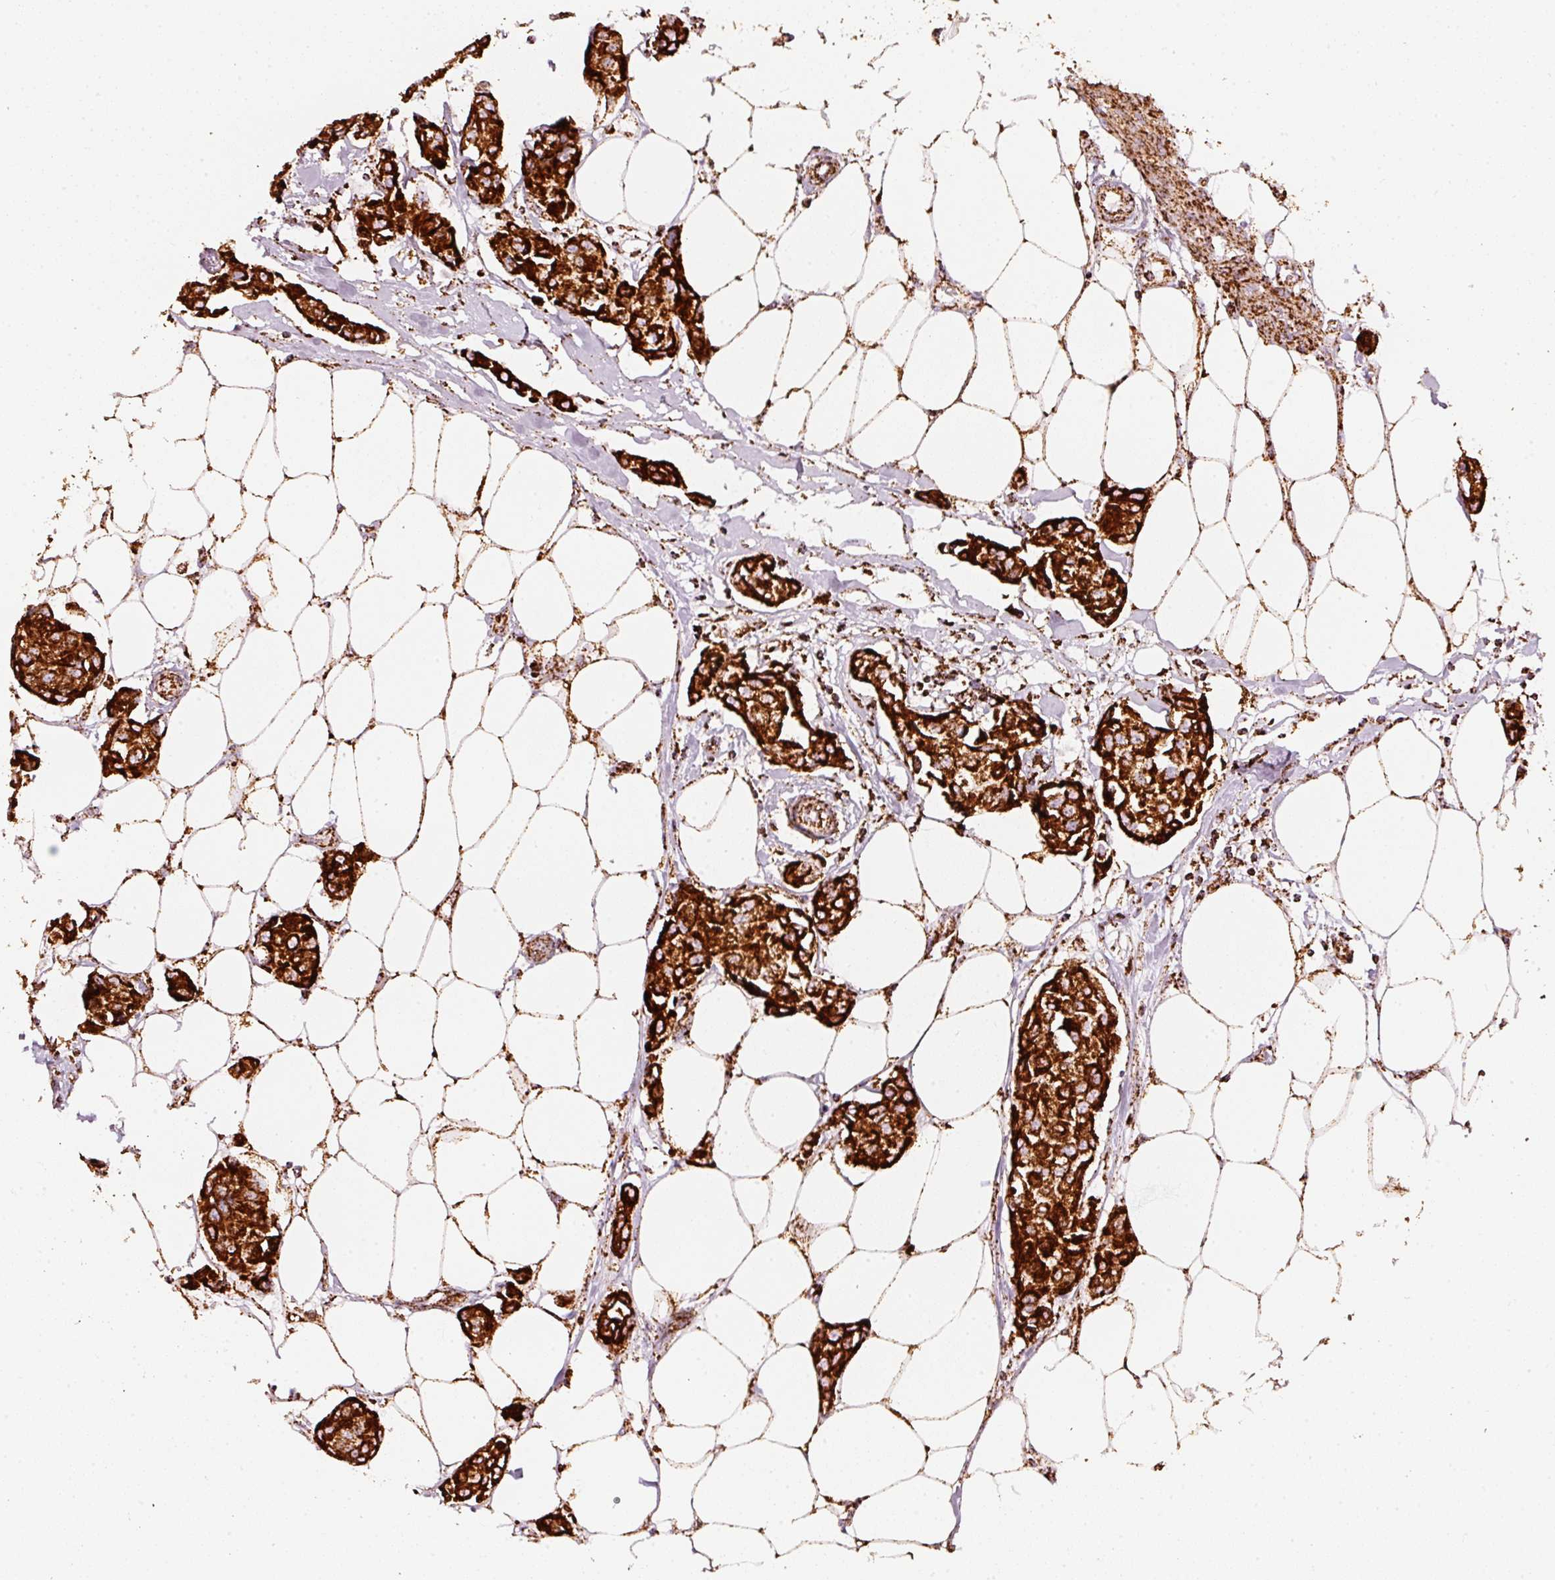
{"staining": {"intensity": "strong", "quantity": ">75%", "location": "cytoplasmic/membranous"}, "tissue": "breast cancer", "cell_type": "Tumor cells", "image_type": "cancer", "snomed": [{"axis": "morphology", "description": "Duct carcinoma"}, {"axis": "topography", "description": "Breast"}, {"axis": "topography", "description": "Lymph node"}], "caption": "Brown immunohistochemical staining in breast cancer (invasive ductal carcinoma) demonstrates strong cytoplasmic/membranous expression in about >75% of tumor cells.", "gene": "UQCRC1", "patient": {"sex": "female", "age": 80}}